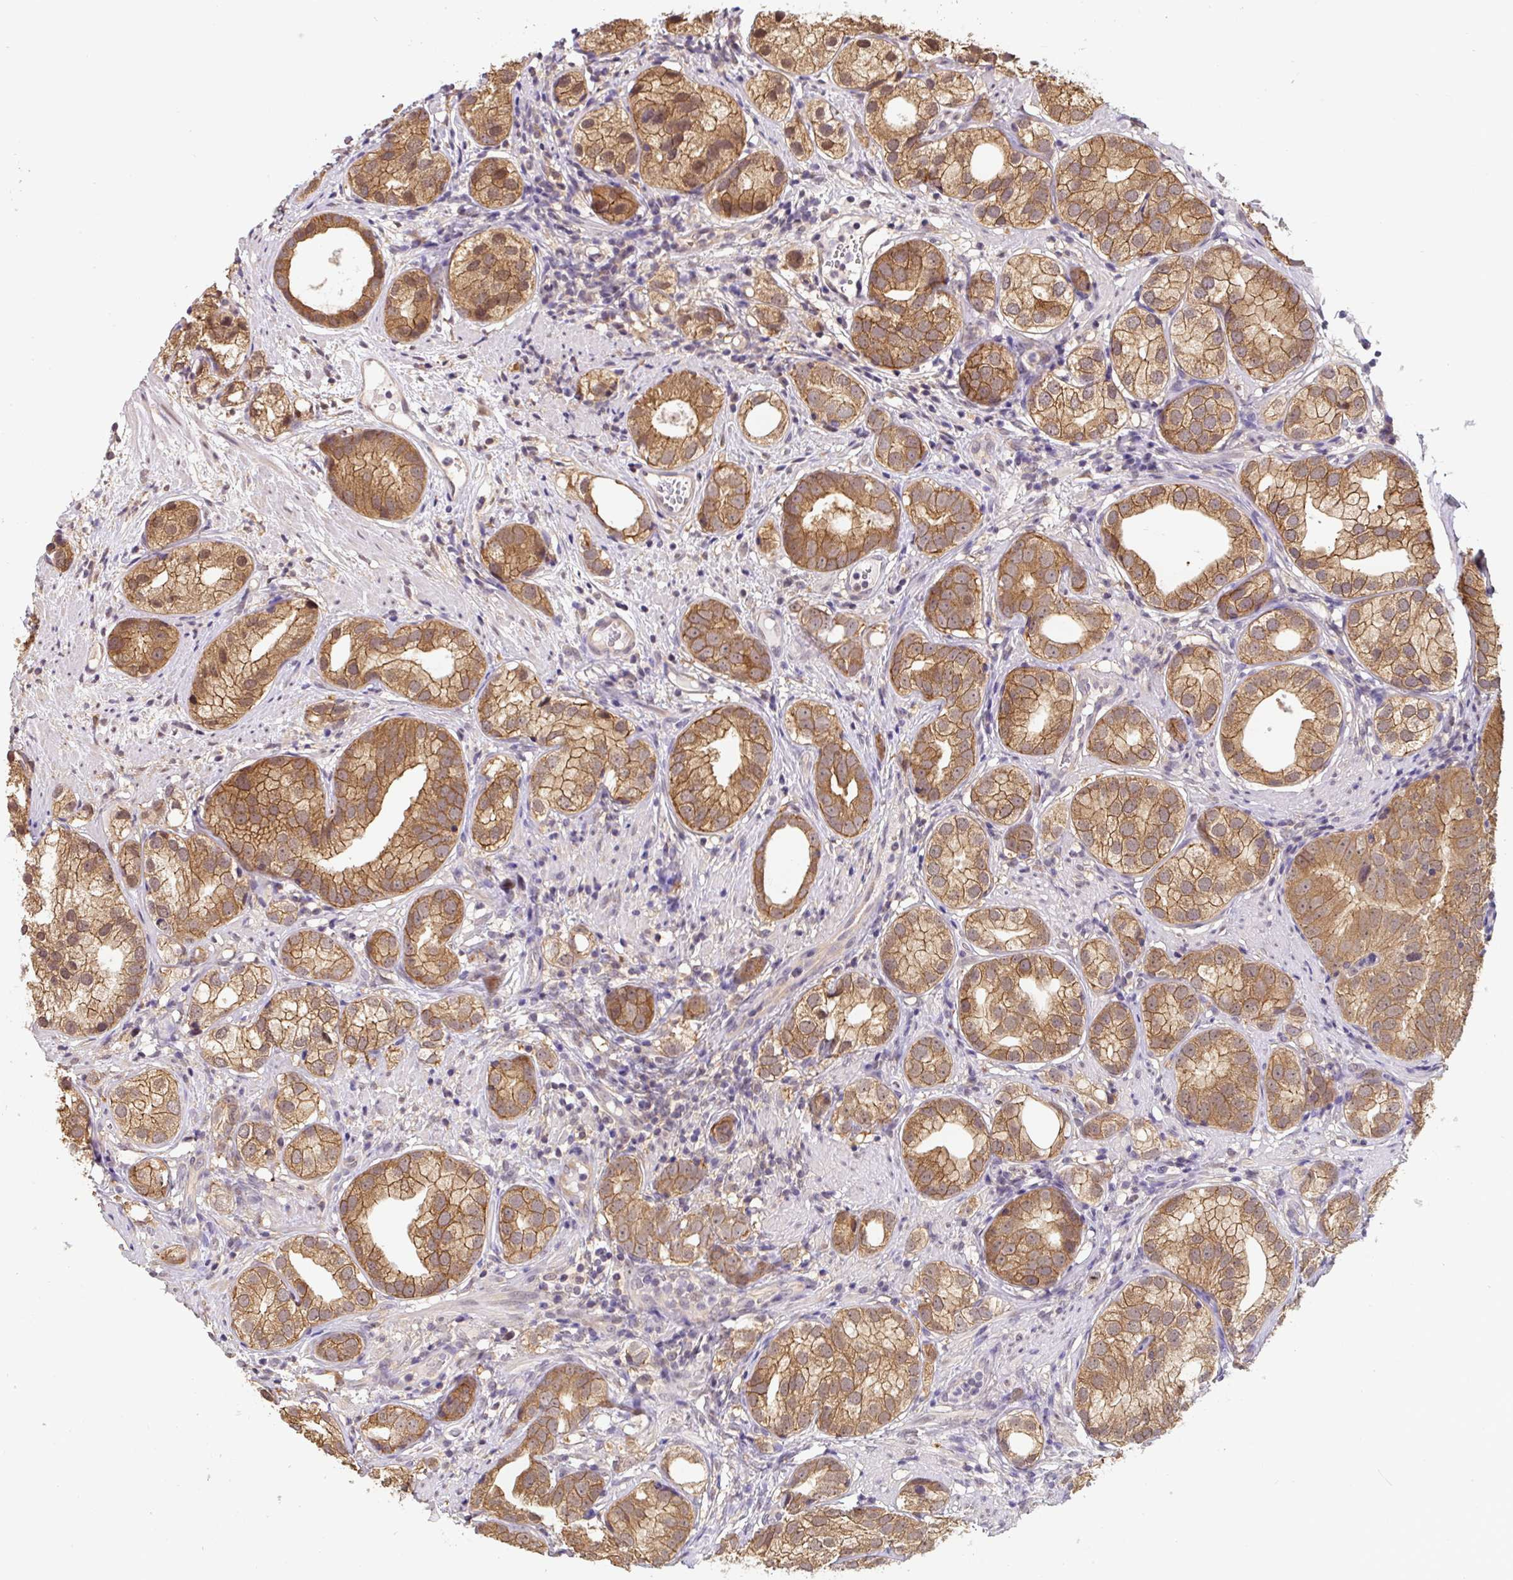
{"staining": {"intensity": "moderate", "quantity": ">75%", "location": "cytoplasmic/membranous"}, "tissue": "prostate cancer", "cell_type": "Tumor cells", "image_type": "cancer", "snomed": [{"axis": "morphology", "description": "Adenocarcinoma, High grade"}, {"axis": "topography", "description": "Prostate"}], "caption": "This is a micrograph of immunohistochemistry staining of adenocarcinoma (high-grade) (prostate), which shows moderate positivity in the cytoplasmic/membranous of tumor cells.", "gene": "ST13", "patient": {"sex": "male", "age": 82}}